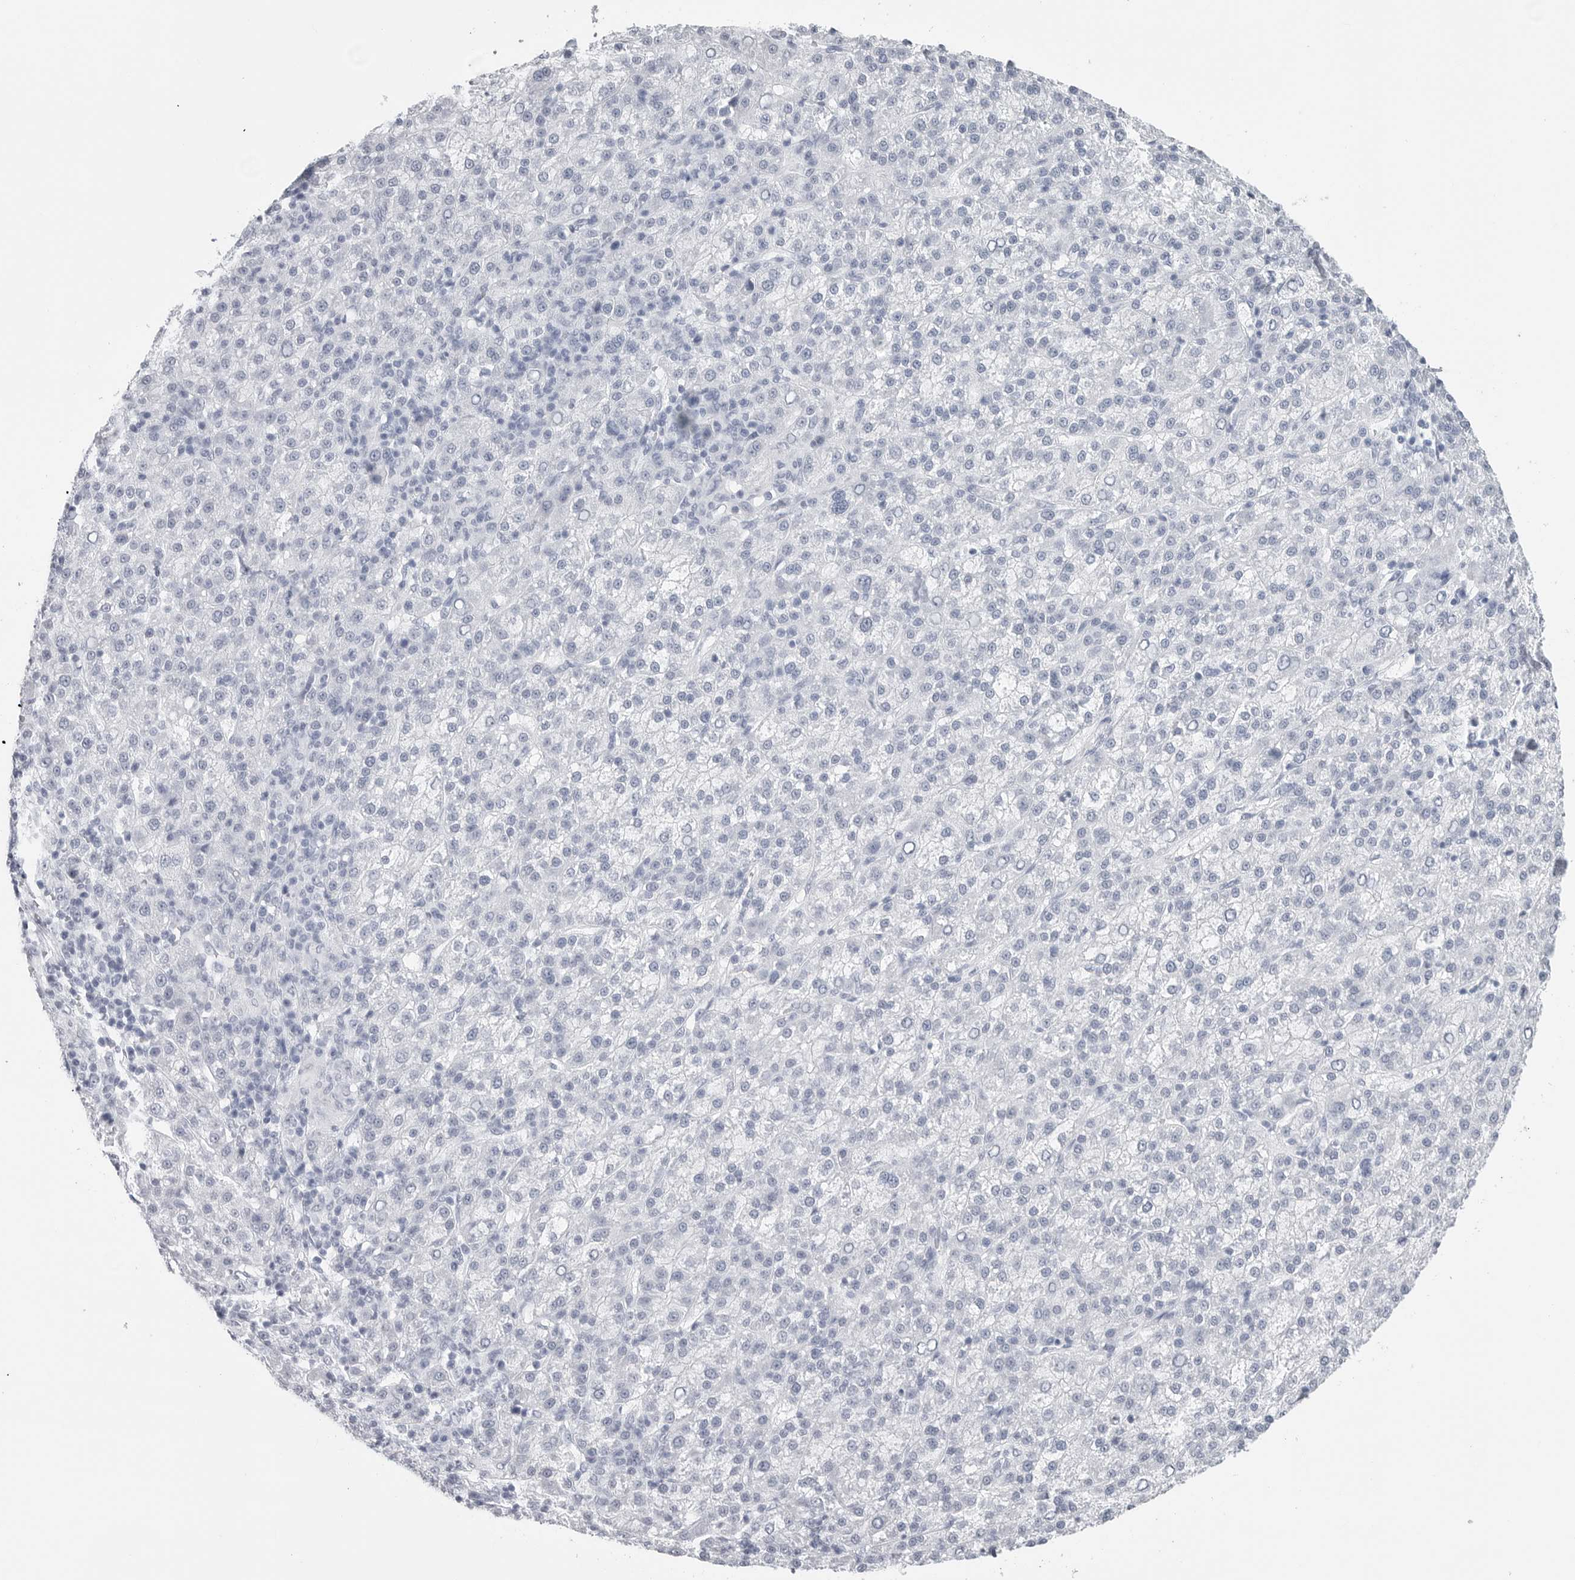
{"staining": {"intensity": "negative", "quantity": "none", "location": "none"}, "tissue": "liver cancer", "cell_type": "Tumor cells", "image_type": "cancer", "snomed": [{"axis": "morphology", "description": "Carcinoma, Hepatocellular, NOS"}, {"axis": "topography", "description": "Liver"}], "caption": "This is a micrograph of IHC staining of hepatocellular carcinoma (liver), which shows no staining in tumor cells.", "gene": "CST2", "patient": {"sex": "female", "age": 58}}